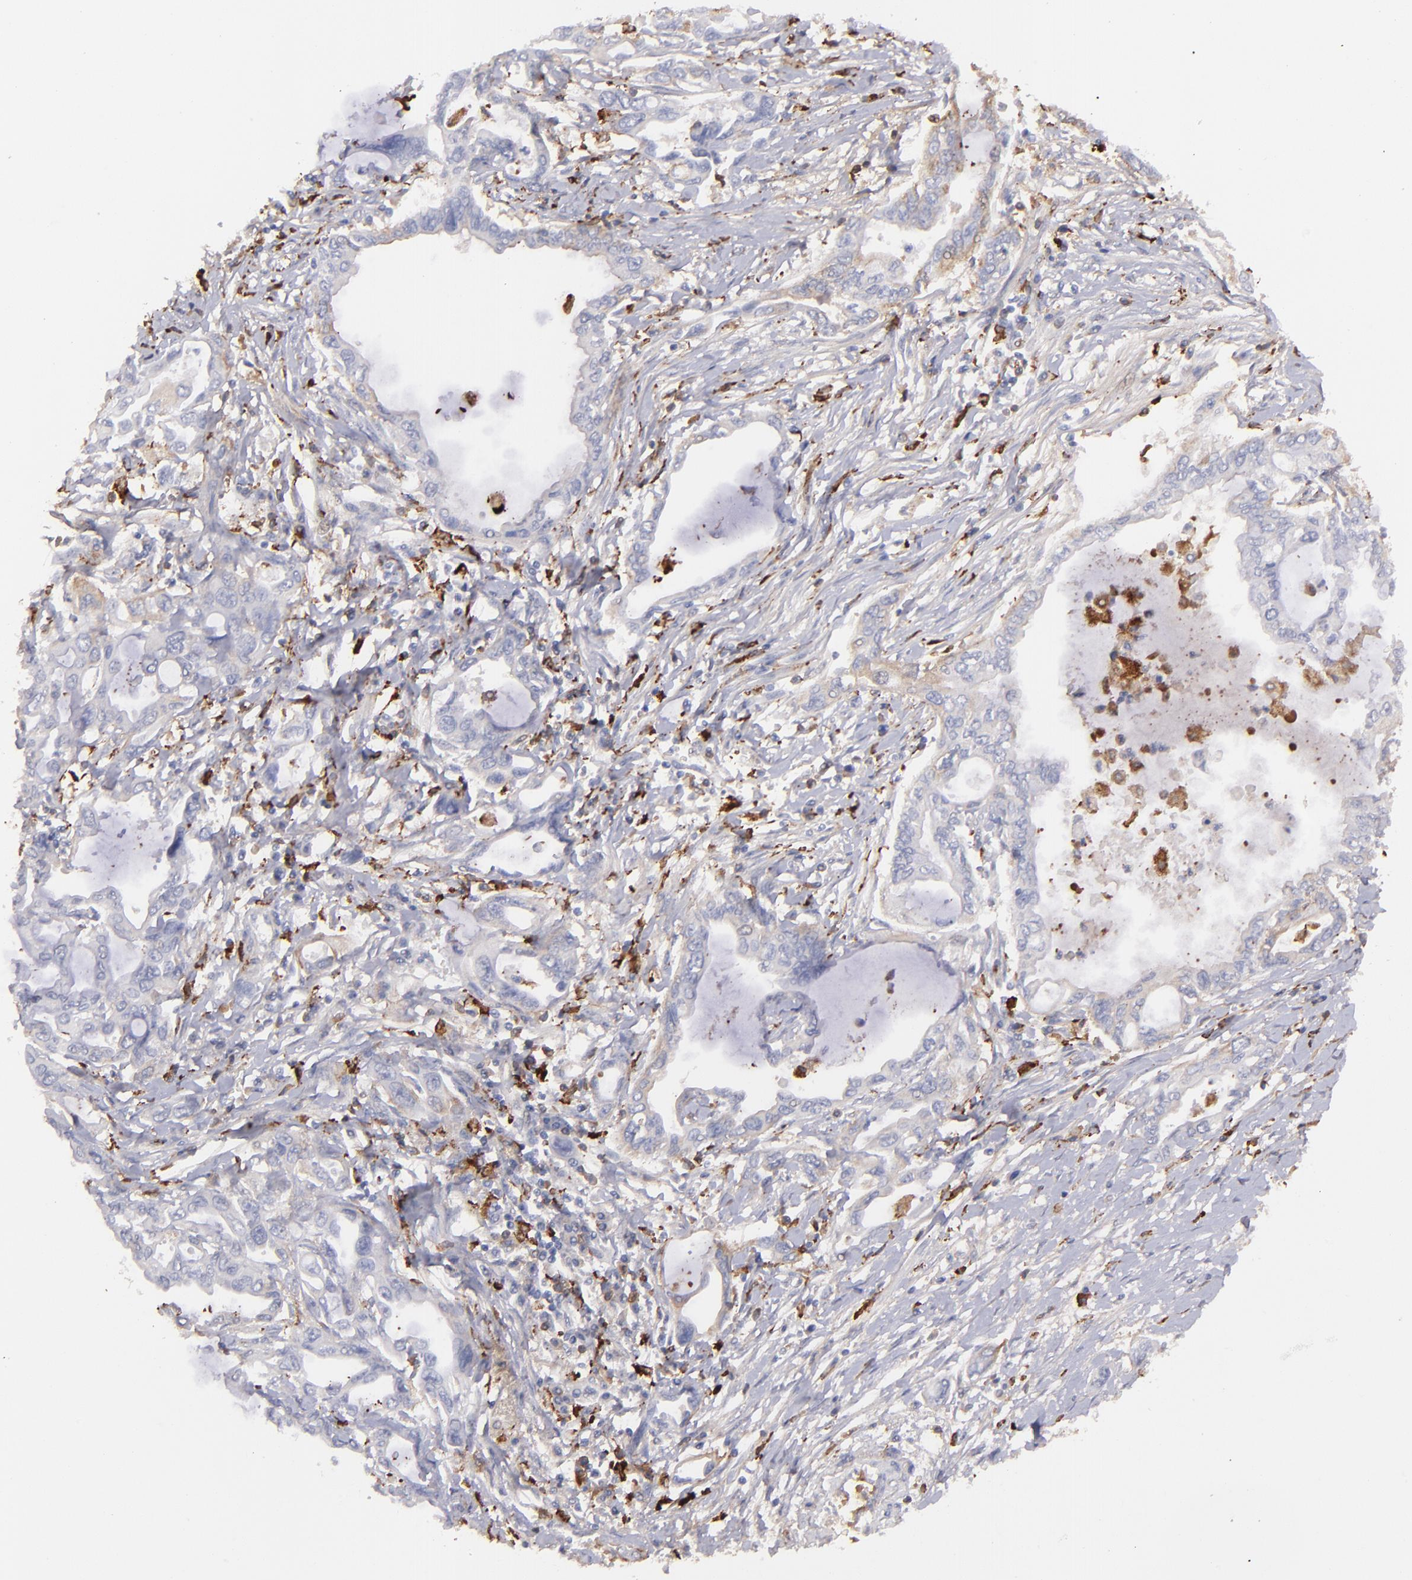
{"staining": {"intensity": "weak", "quantity": "<25%", "location": "cytoplasmic/membranous"}, "tissue": "pancreatic cancer", "cell_type": "Tumor cells", "image_type": "cancer", "snomed": [{"axis": "morphology", "description": "Adenocarcinoma, NOS"}, {"axis": "topography", "description": "Pancreas"}], "caption": "Immunohistochemistry (IHC) of human pancreatic cancer exhibits no positivity in tumor cells.", "gene": "C1QA", "patient": {"sex": "female", "age": 57}}